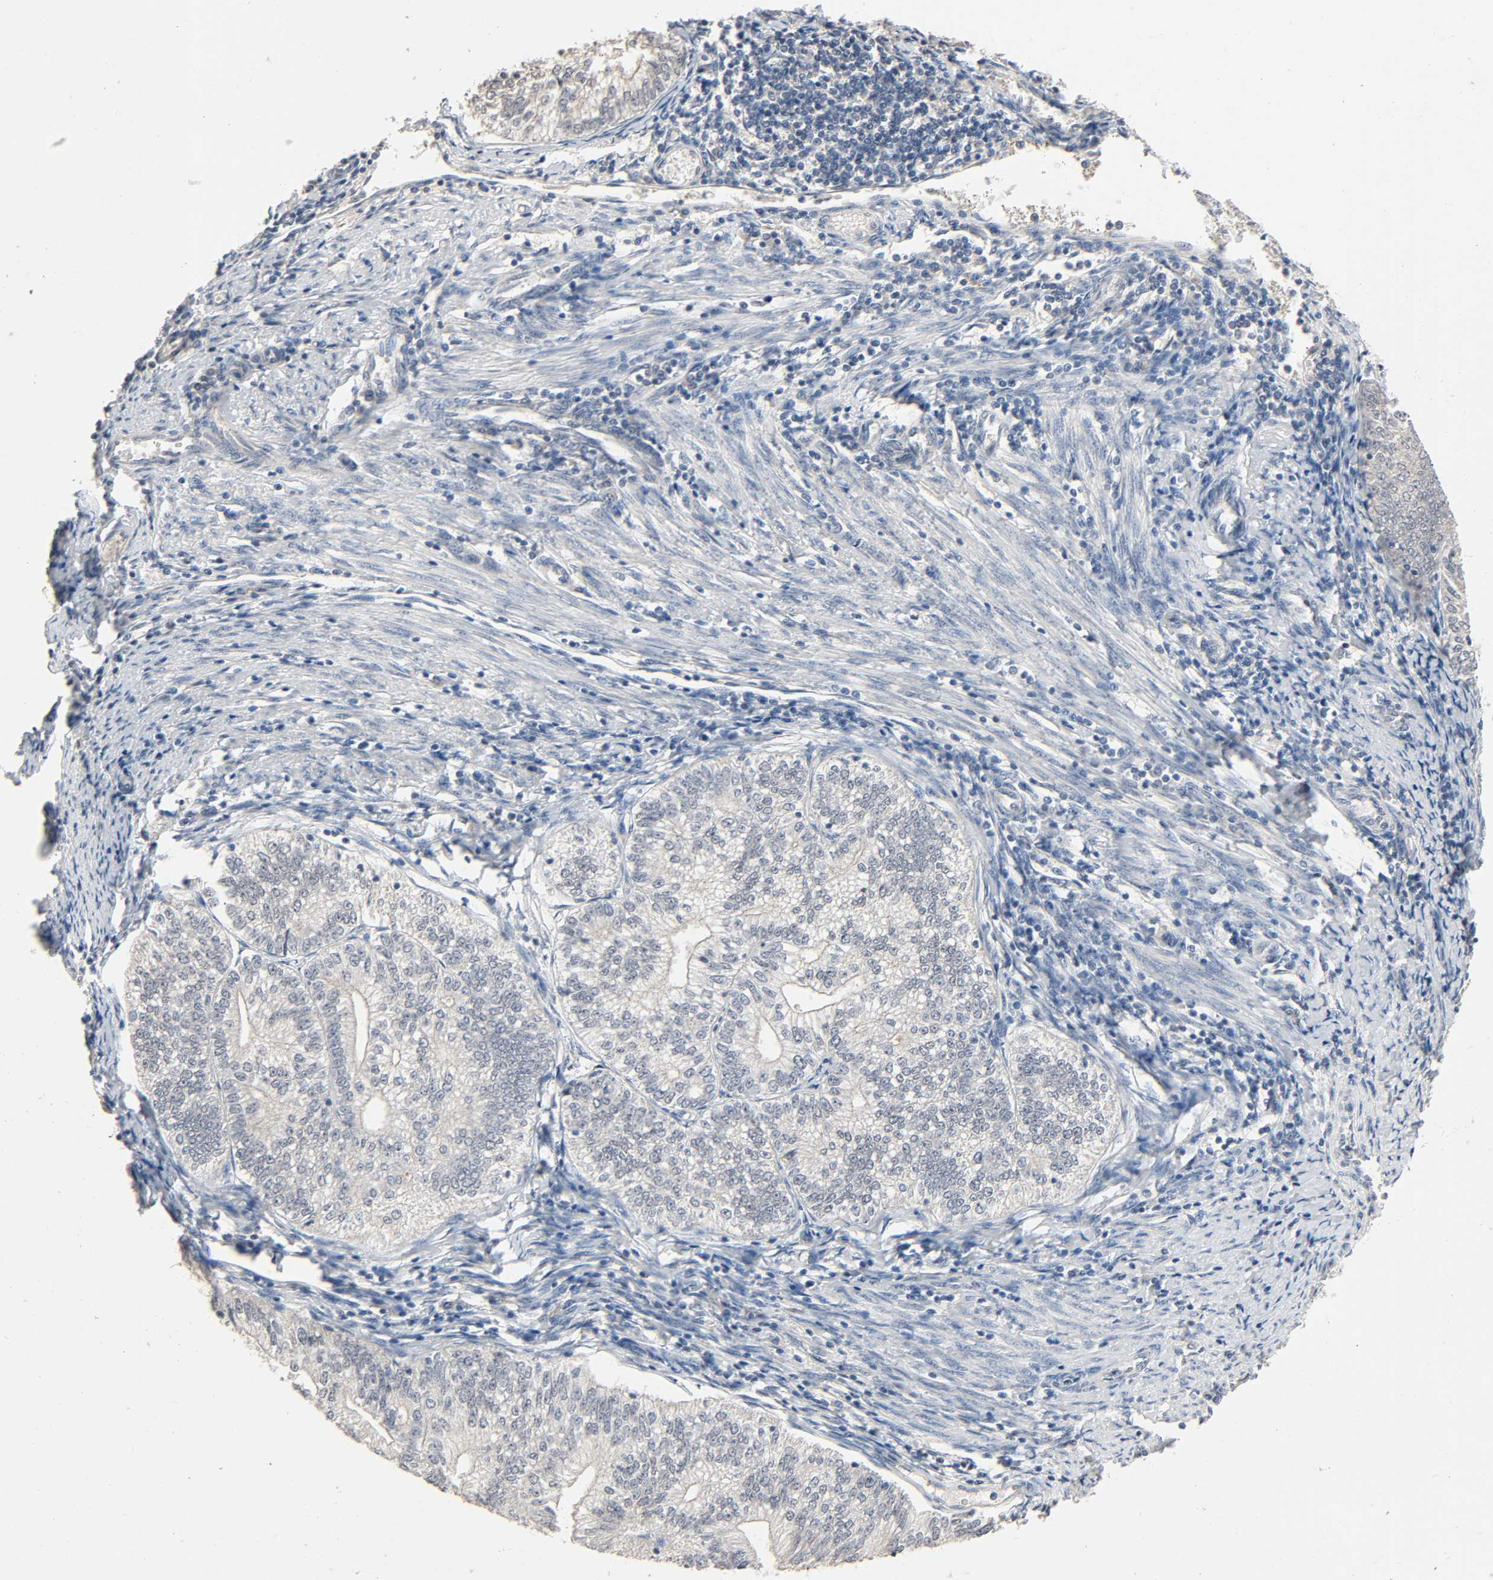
{"staining": {"intensity": "negative", "quantity": "none", "location": "none"}, "tissue": "endometrial cancer", "cell_type": "Tumor cells", "image_type": "cancer", "snomed": [{"axis": "morphology", "description": "Adenocarcinoma, NOS"}, {"axis": "topography", "description": "Endometrium"}], "caption": "Protein analysis of endometrial cancer displays no significant positivity in tumor cells. (DAB IHC, high magnification).", "gene": "MAGEA8", "patient": {"sex": "female", "age": 69}}